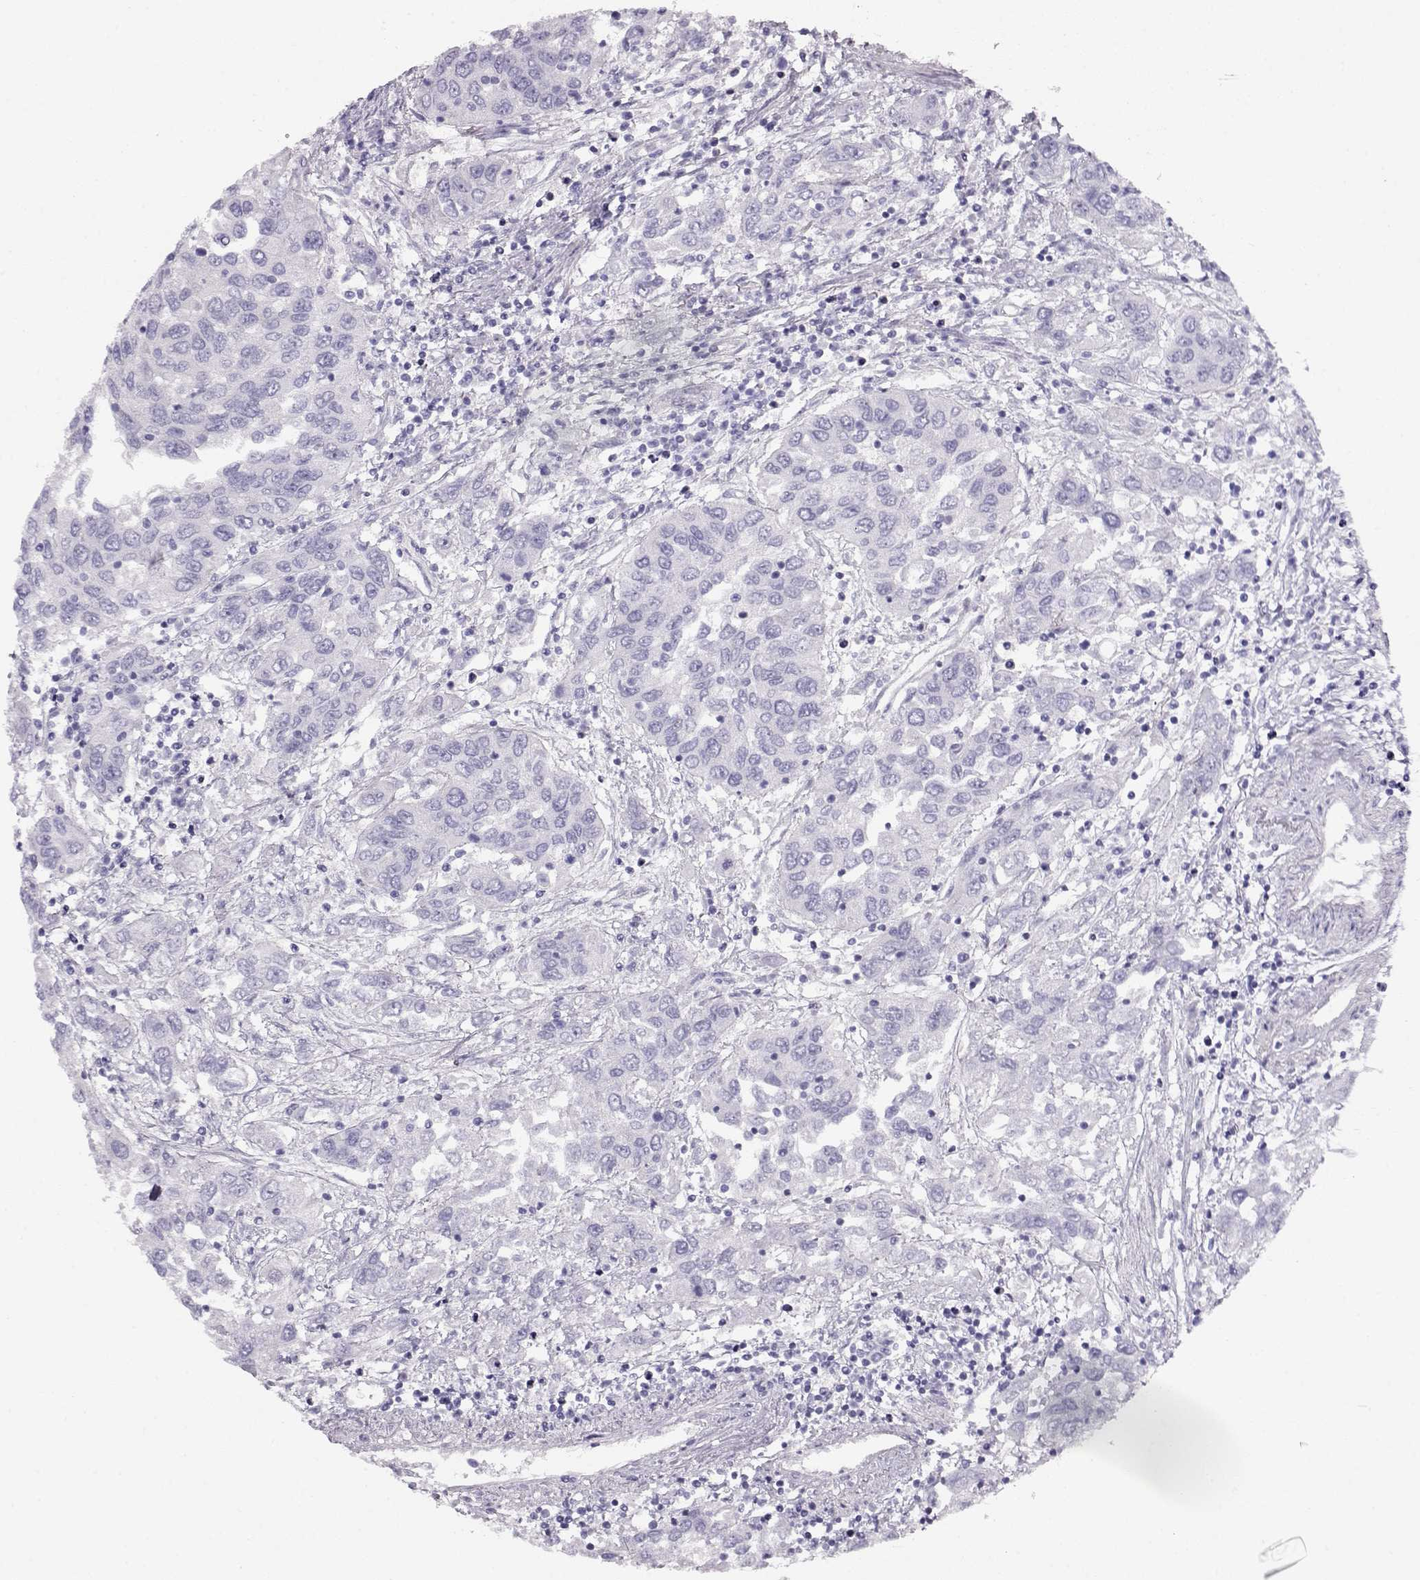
{"staining": {"intensity": "negative", "quantity": "none", "location": "none"}, "tissue": "urothelial cancer", "cell_type": "Tumor cells", "image_type": "cancer", "snomed": [{"axis": "morphology", "description": "Urothelial carcinoma, High grade"}, {"axis": "topography", "description": "Urinary bladder"}], "caption": "An immunohistochemistry (IHC) photomicrograph of urothelial cancer is shown. There is no staining in tumor cells of urothelial cancer. The staining was performed using DAB to visualize the protein expression in brown, while the nuclei were stained in blue with hematoxylin (Magnification: 20x).", "gene": "ACTN2", "patient": {"sex": "male", "age": 76}}